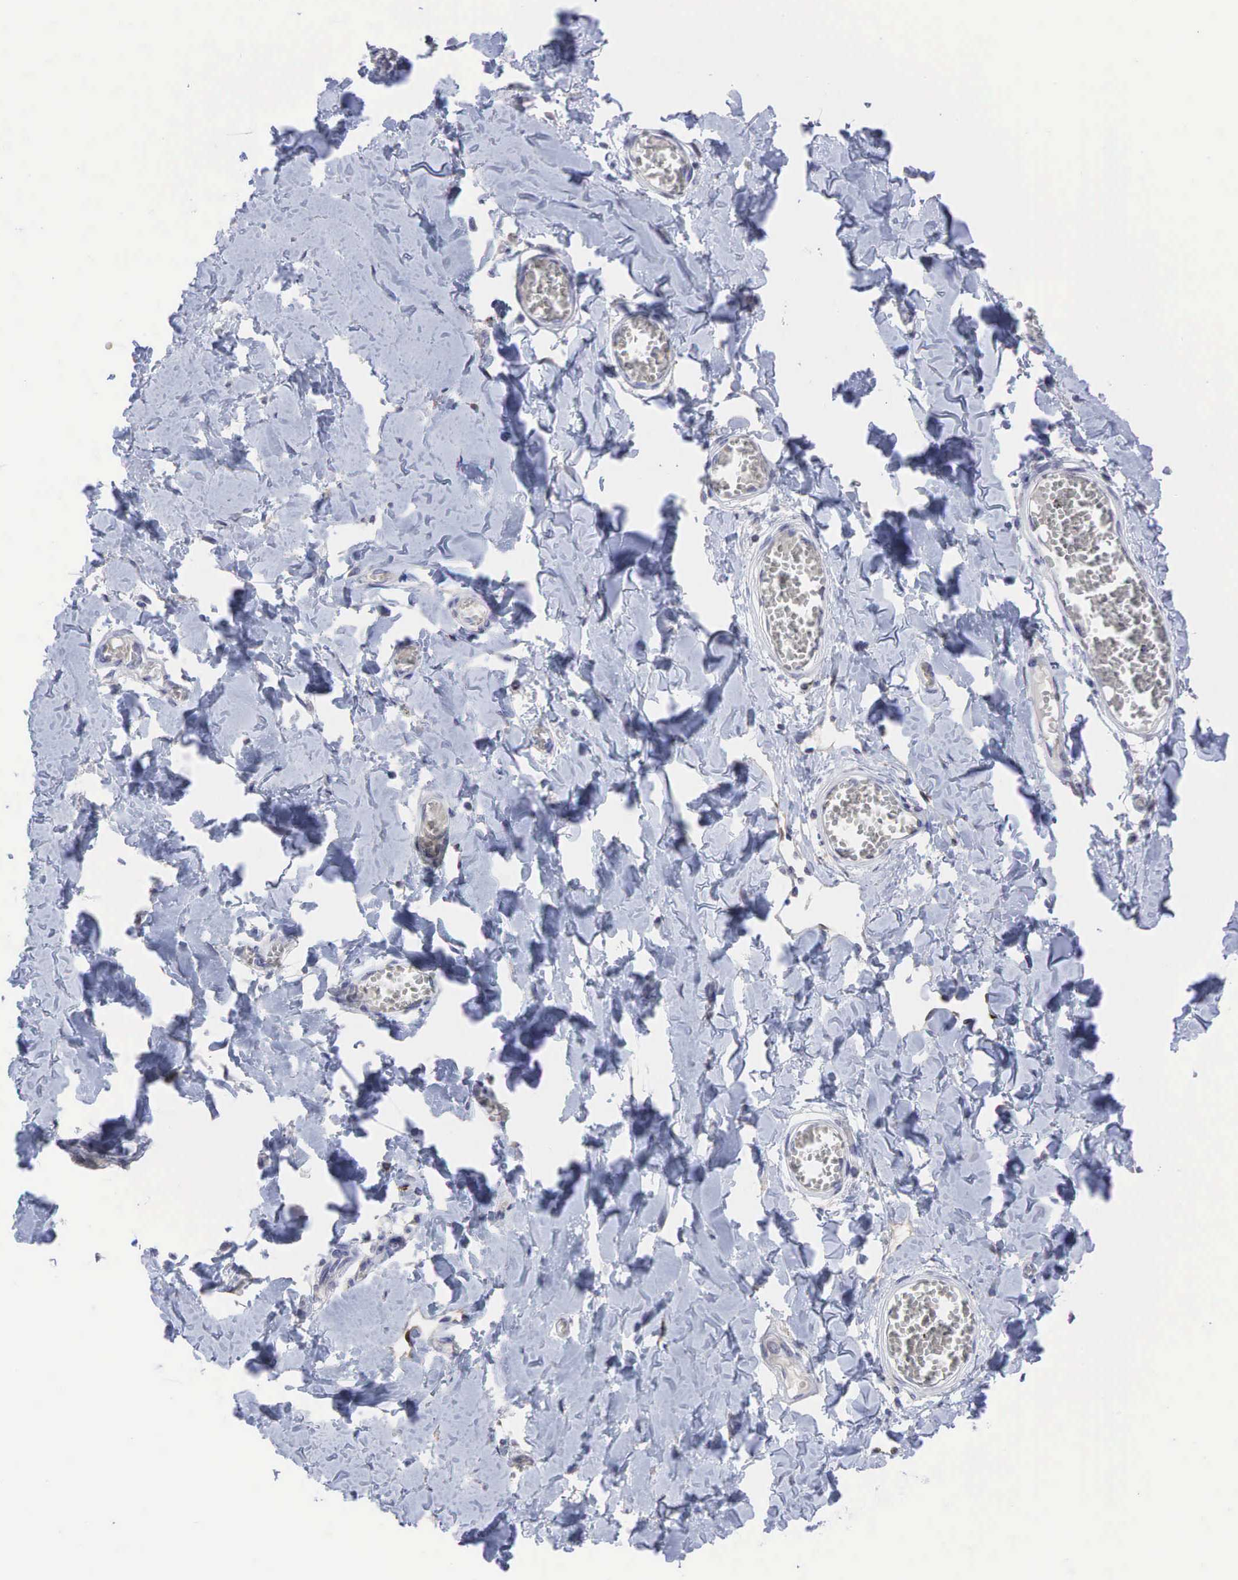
{"staining": {"intensity": "negative", "quantity": "none", "location": "none"}, "tissue": "adipose tissue", "cell_type": "Adipocytes", "image_type": "normal", "snomed": [{"axis": "morphology", "description": "Normal tissue, NOS"}, {"axis": "morphology", "description": "Sarcoma, NOS"}, {"axis": "topography", "description": "Skin"}, {"axis": "topography", "description": "Soft tissue"}], "caption": "Immunohistochemistry (IHC) of unremarkable human adipose tissue exhibits no staining in adipocytes.", "gene": "CCND1", "patient": {"sex": "female", "age": 51}}